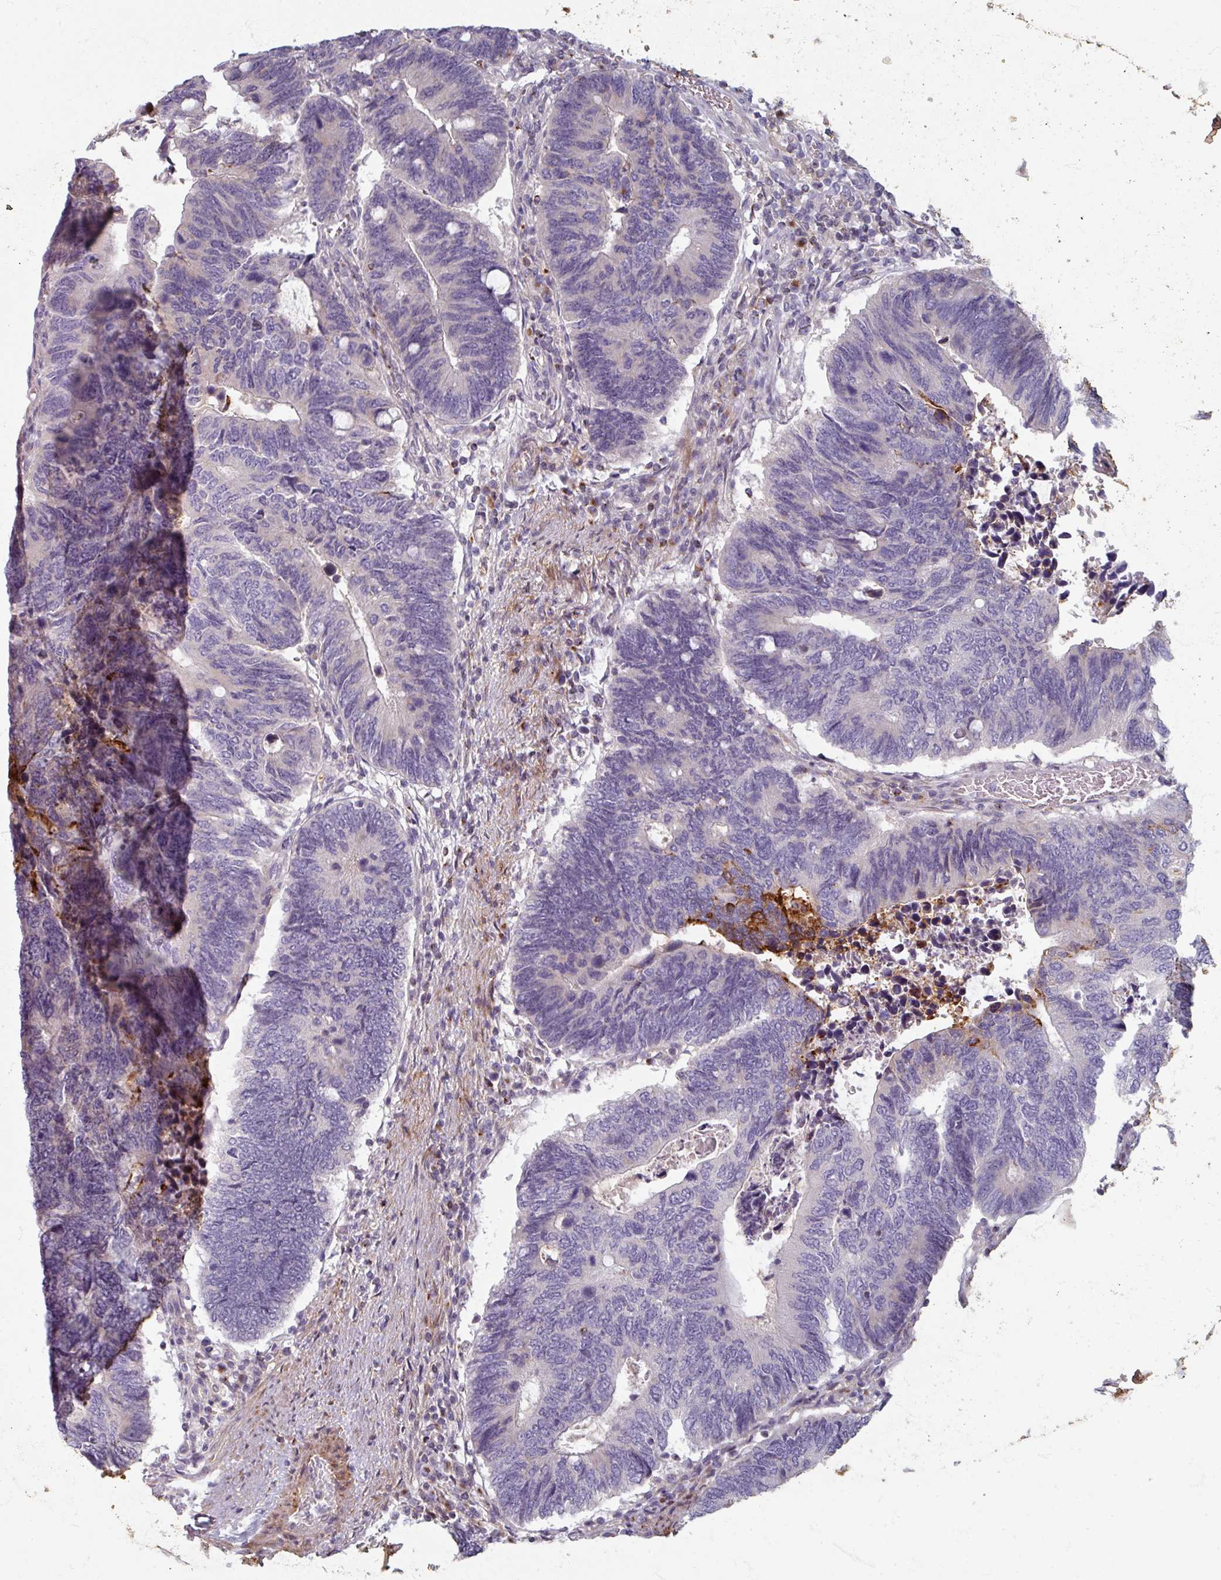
{"staining": {"intensity": "negative", "quantity": "none", "location": "none"}, "tissue": "colorectal cancer", "cell_type": "Tumor cells", "image_type": "cancer", "snomed": [{"axis": "morphology", "description": "Adenocarcinoma, NOS"}, {"axis": "topography", "description": "Colon"}], "caption": "Immunohistochemical staining of colorectal cancer reveals no significant expression in tumor cells.", "gene": "GABARAPL1", "patient": {"sex": "male", "age": 87}}